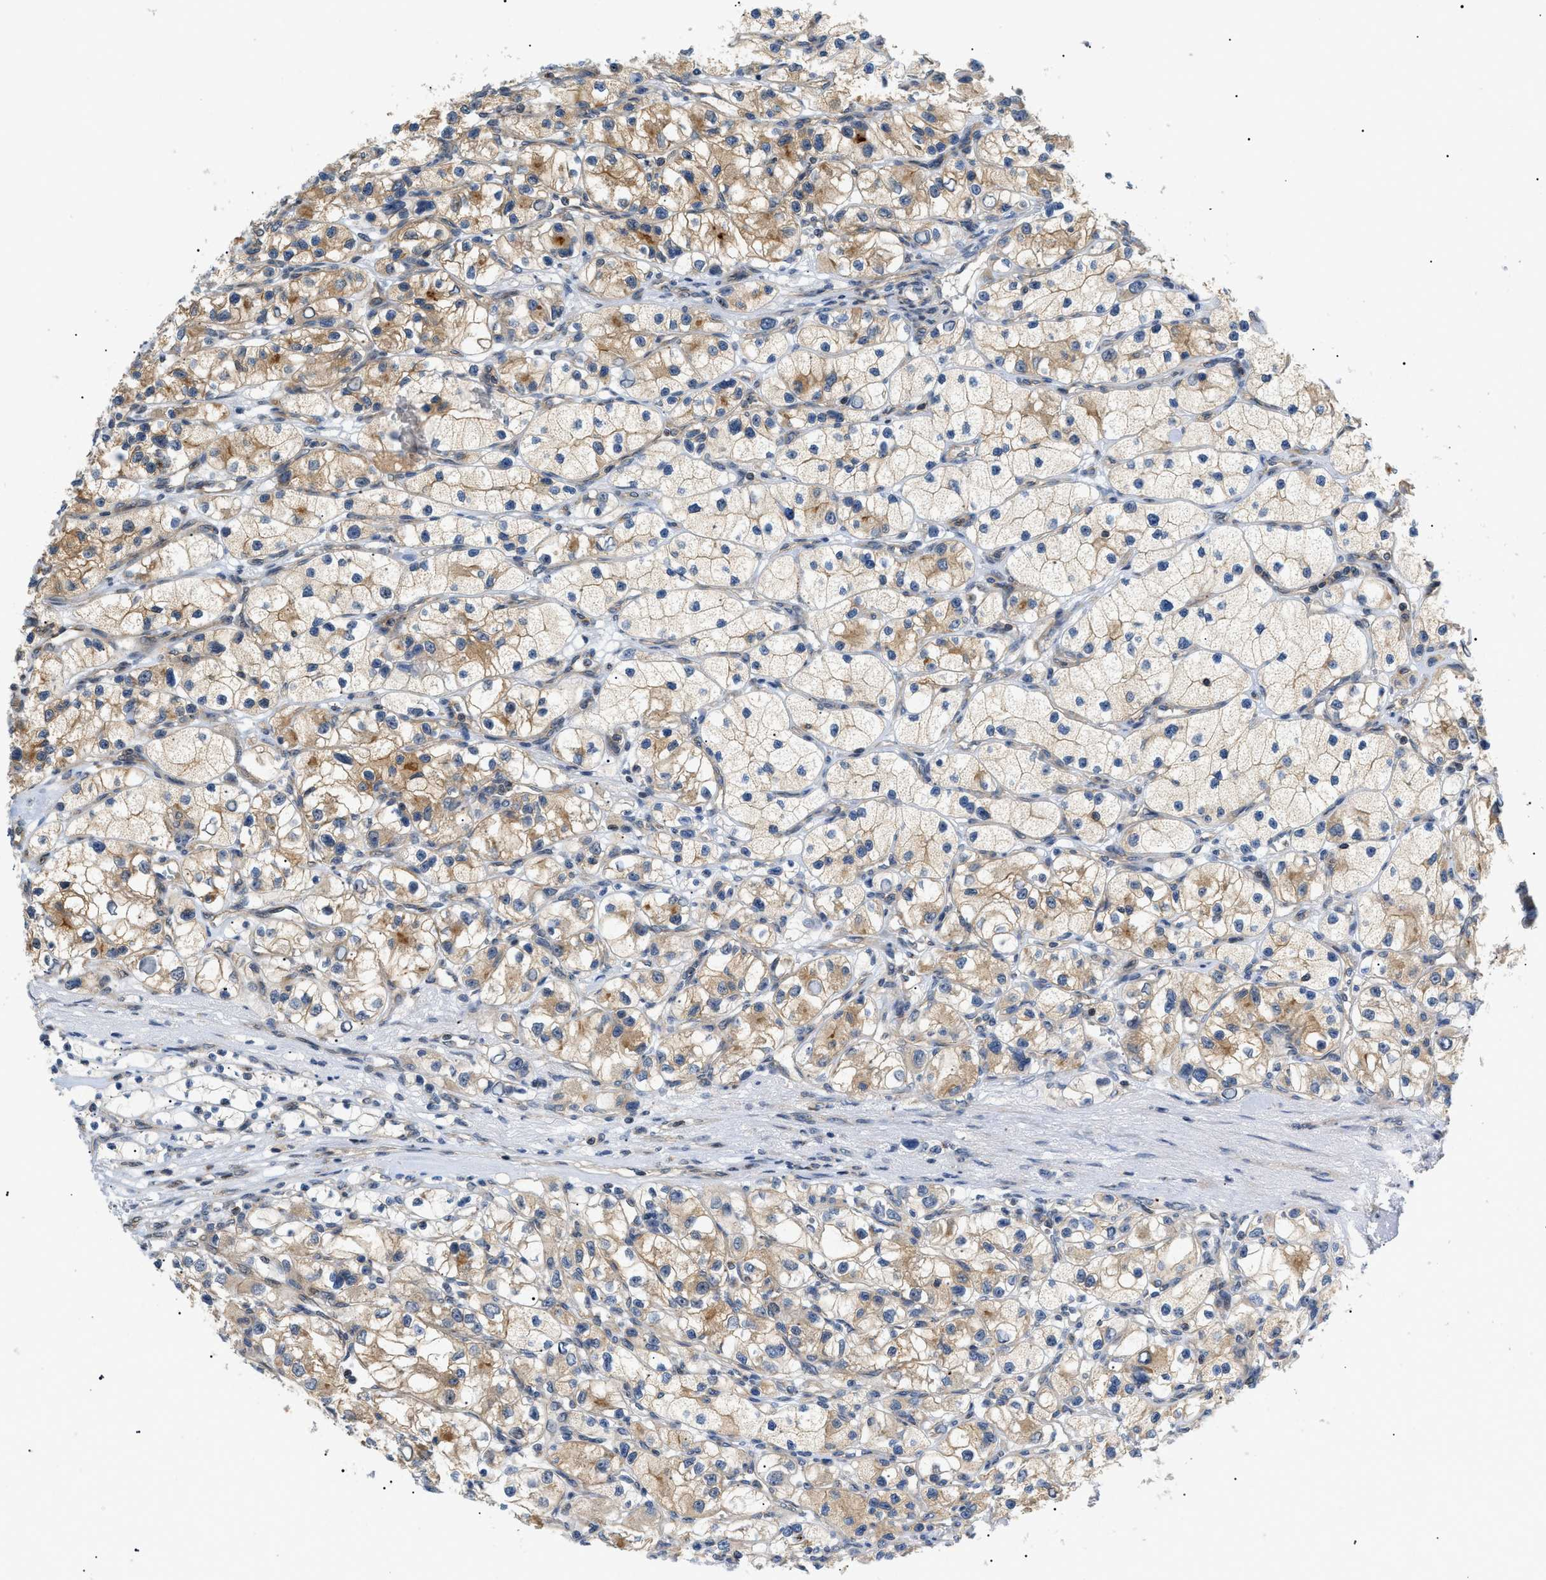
{"staining": {"intensity": "moderate", "quantity": ">75%", "location": "cytoplasmic/membranous"}, "tissue": "renal cancer", "cell_type": "Tumor cells", "image_type": "cancer", "snomed": [{"axis": "morphology", "description": "Adenocarcinoma, NOS"}, {"axis": "topography", "description": "Kidney"}], "caption": "Renal cancer stained with a protein marker exhibits moderate staining in tumor cells.", "gene": "ZBTB11", "patient": {"sex": "female", "age": 57}}